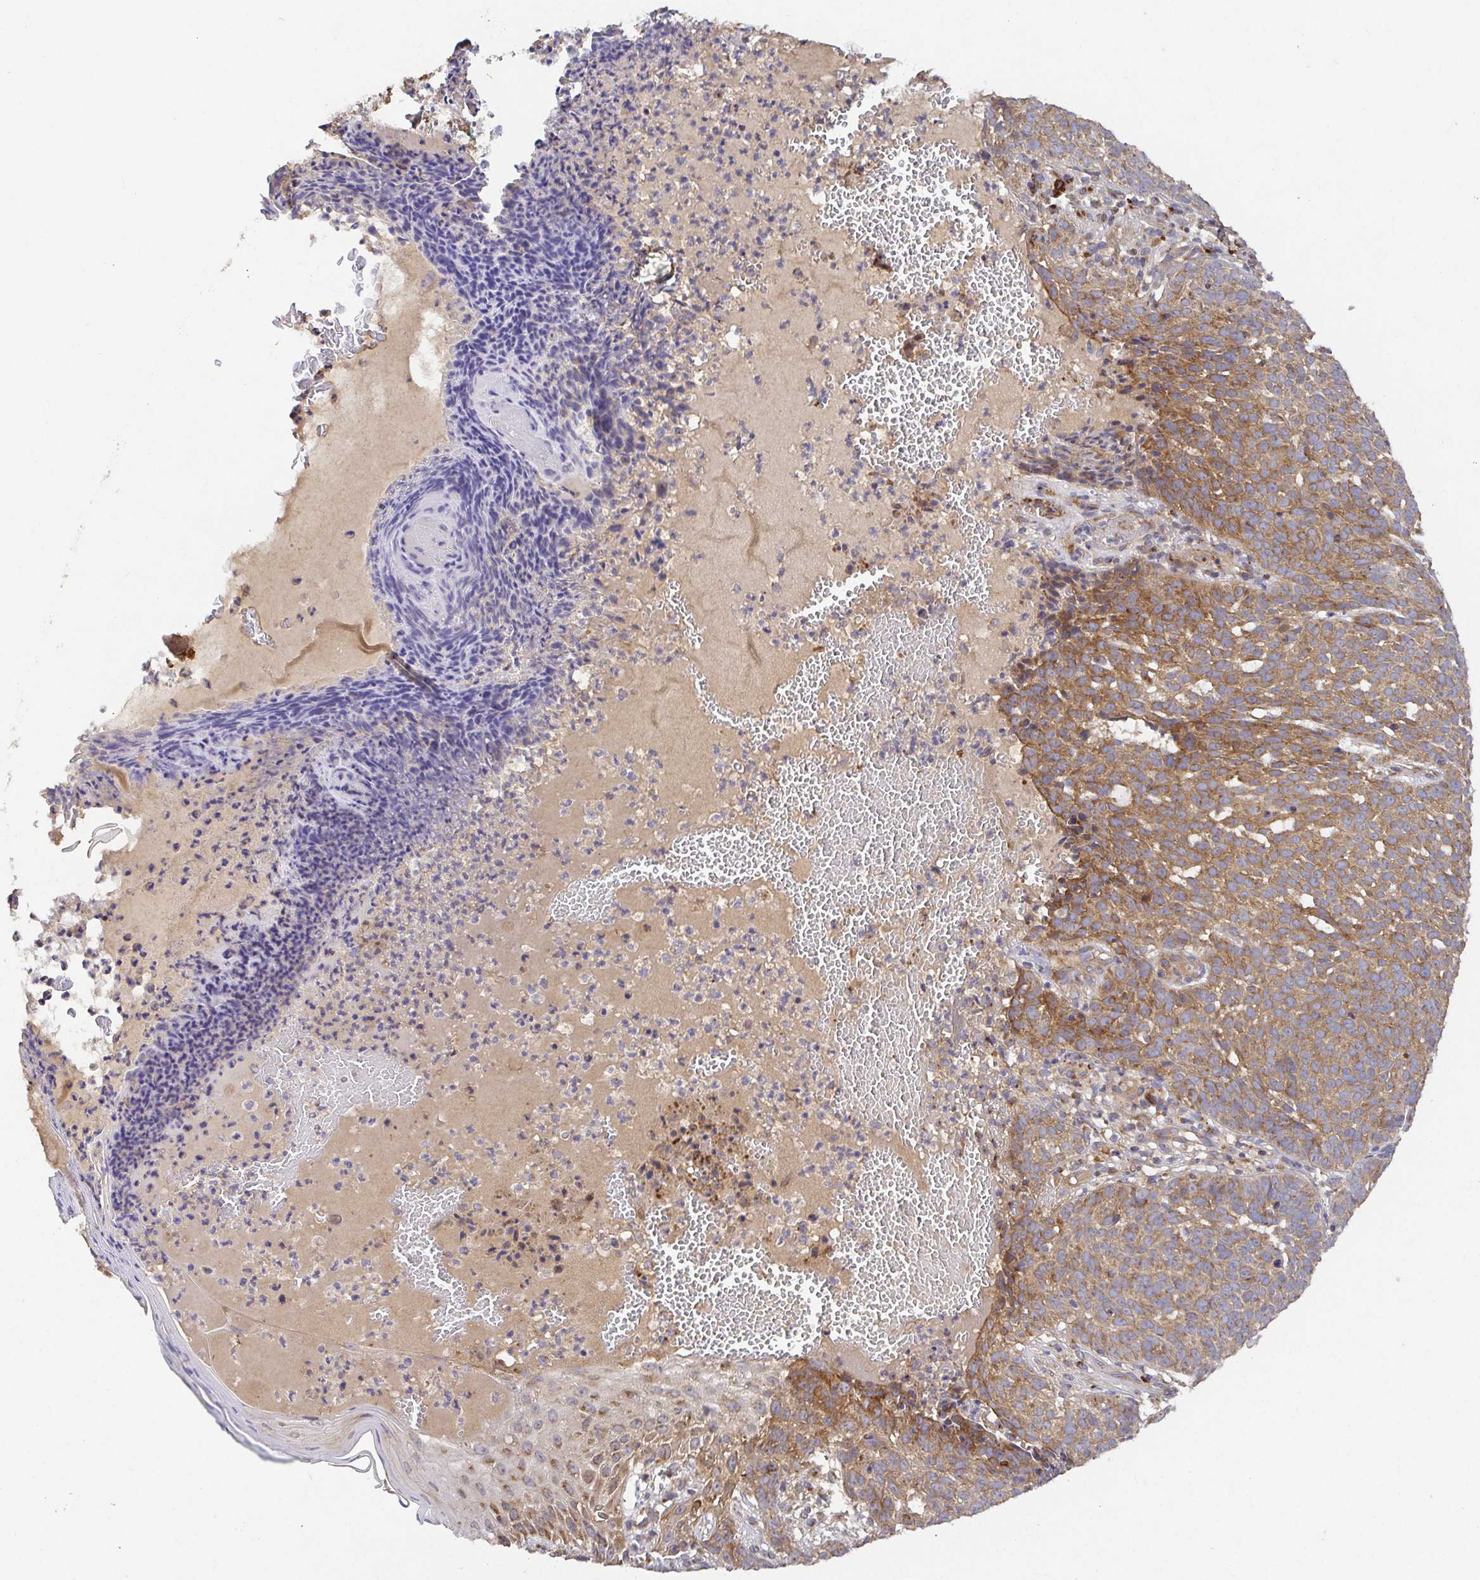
{"staining": {"intensity": "moderate", "quantity": ">75%", "location": "cytoplasmic/membranous"}, "tissue": "skin cancer", "cell_type": "Tumor cells", "image_type": "cancer", "snomed": [{"axis": "morphology", "description": "Basal cell carcinoma"}, {"axis": "topography", "description": "Skin"}], "caption": "Moderate cytoplasmic/membranous protein positivity is present in approximately >75% of tumor cells in skin basal cell carcinoma.", "gene": "TM9SF4", "patient": {"sex": "male", "age": 90}}